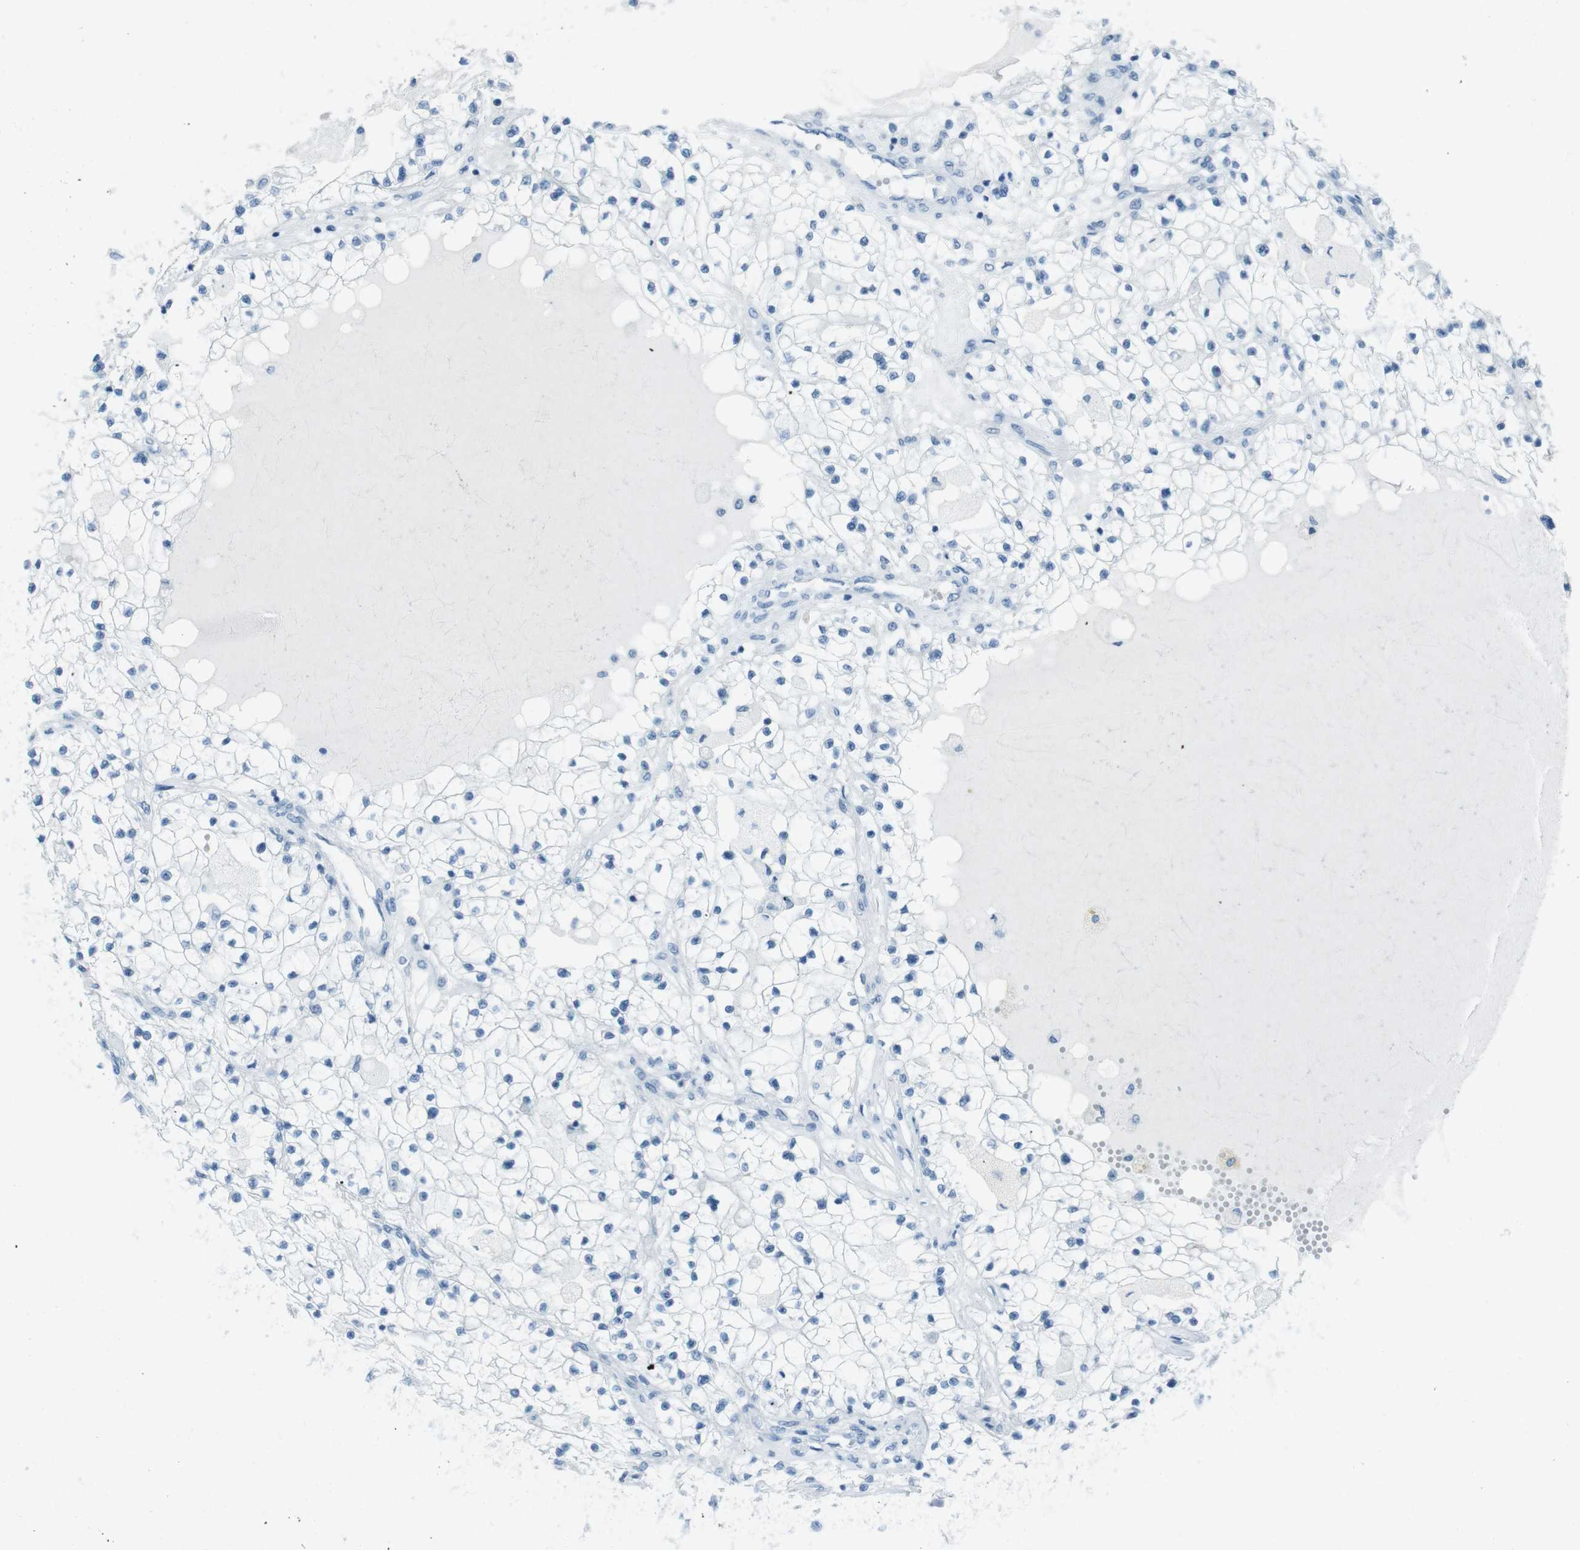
{"staining": {"intensity": "negative", "quantity": "none", "location": "none"}, "tissue": "renal cancer", "cell_type": "Tumor cells", "image_type": "cancer", "snomed": [{"axis": "morphology", "description": "Adenocarcinoma, NOS"}, {"axis": "topography", "description": "Kidney"}], "caption": "Tumor cells show no significant expression in renal adenocarcinoma.", "gene": "TMEM207", "patient": {"sex": "male", "age": 68}}